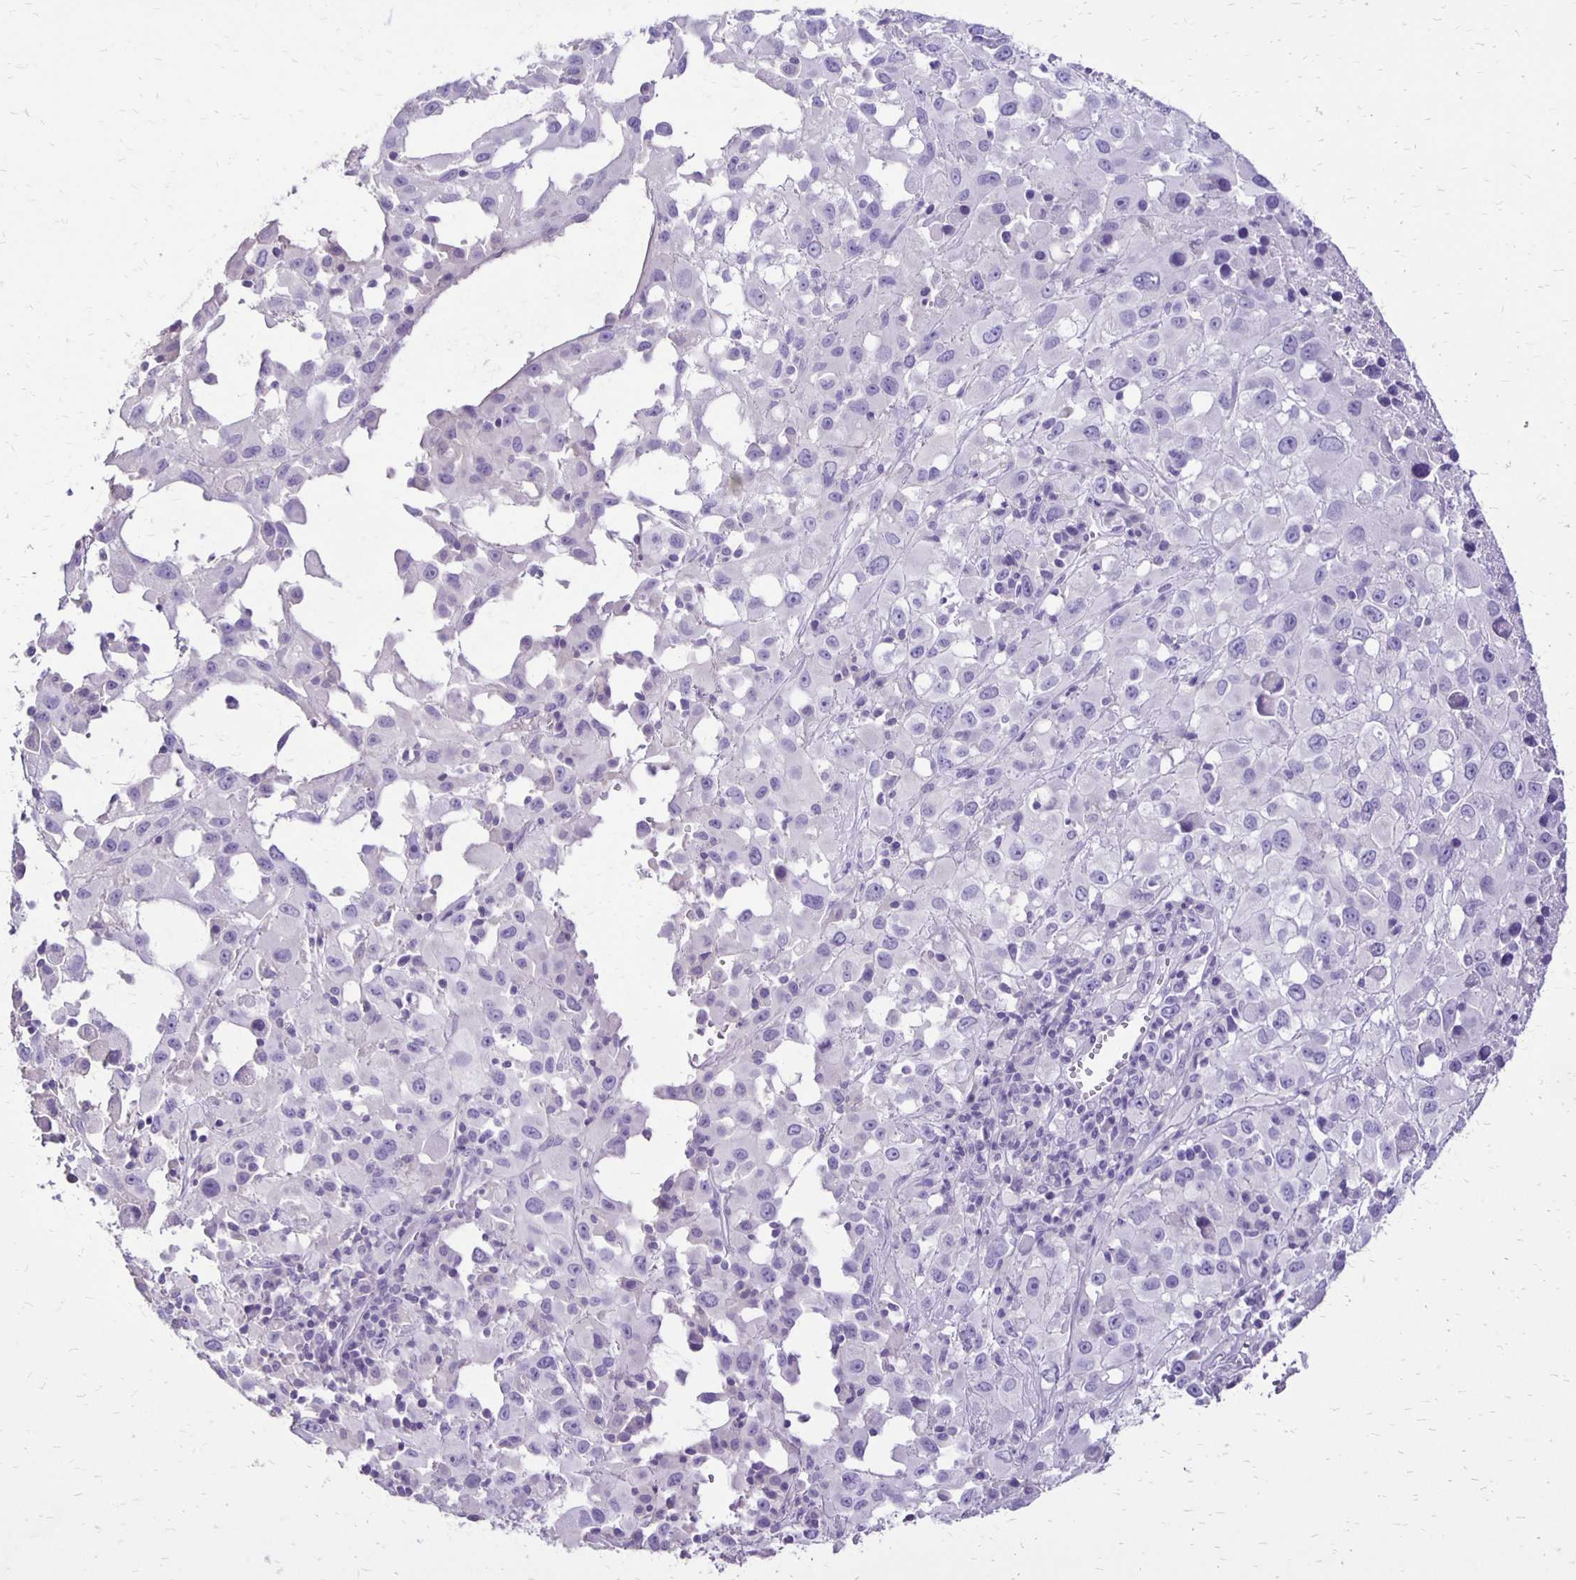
{"staining": {"intensity": "negative", "quantity": "none", "location": "none"}, "tissue": "melanoma", "cell_type": "Tumor cells", "image_type": "cancer", "snomed": [{"axis": "morphology", "description": "Malignant melanoma, Metastatic site"}, {"axis": "topography", "description": "Soft tissue"}], "caption": "Immunohistochemistry (IHC) of human melanoma demonstrates no staining in tumor cells. Brightfield microscopy of immunohistochemistry (IHC) stained with DAB (brown) and hematoxylin (blue), captured at high magnification.", "gene": "ANKRD45", "patient": {"sex": "male", "age": 50}}